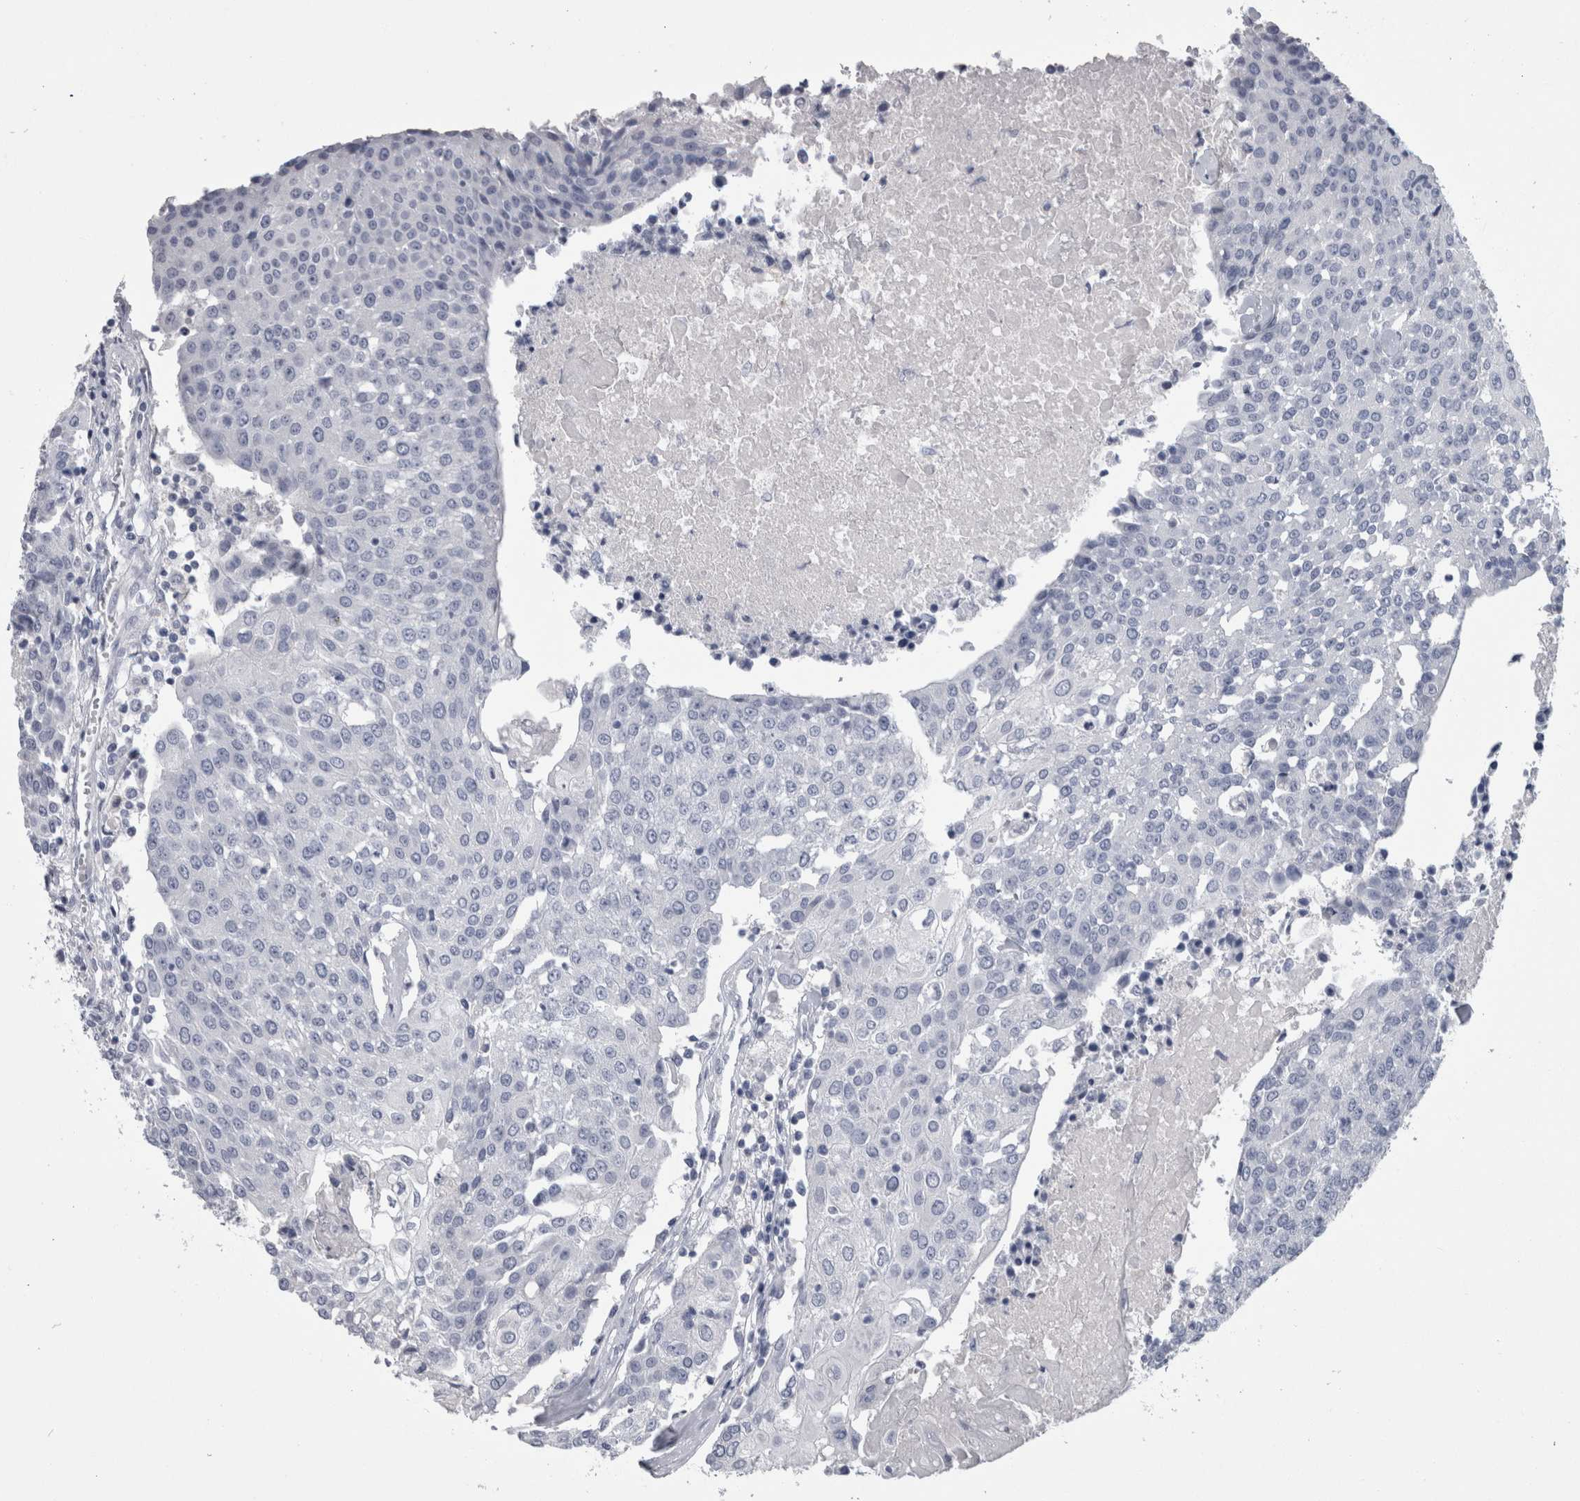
{"staining": {"intensity": "negative", "quantity": "none", "location": "none"}, "tissue": "urothelial cancer", "cell_type": "Tumor cells", "image_type": "cancer", "snomed": [{"axis": "morphology", "description": "Urothelial carcinoma, High grade"}, {"axis": "topography", "description": "Urinary bladder"}], "caption": "IHC of human urothelial carcinoma (high-grade) exhibits no positivity in tumor cells. (DAB (3,3'-diaminobenzidine) immunohistochemistry with hematoxylin counter stain).", "gene": "PAX5", "patient": {"sex": "female", "age": 85}}